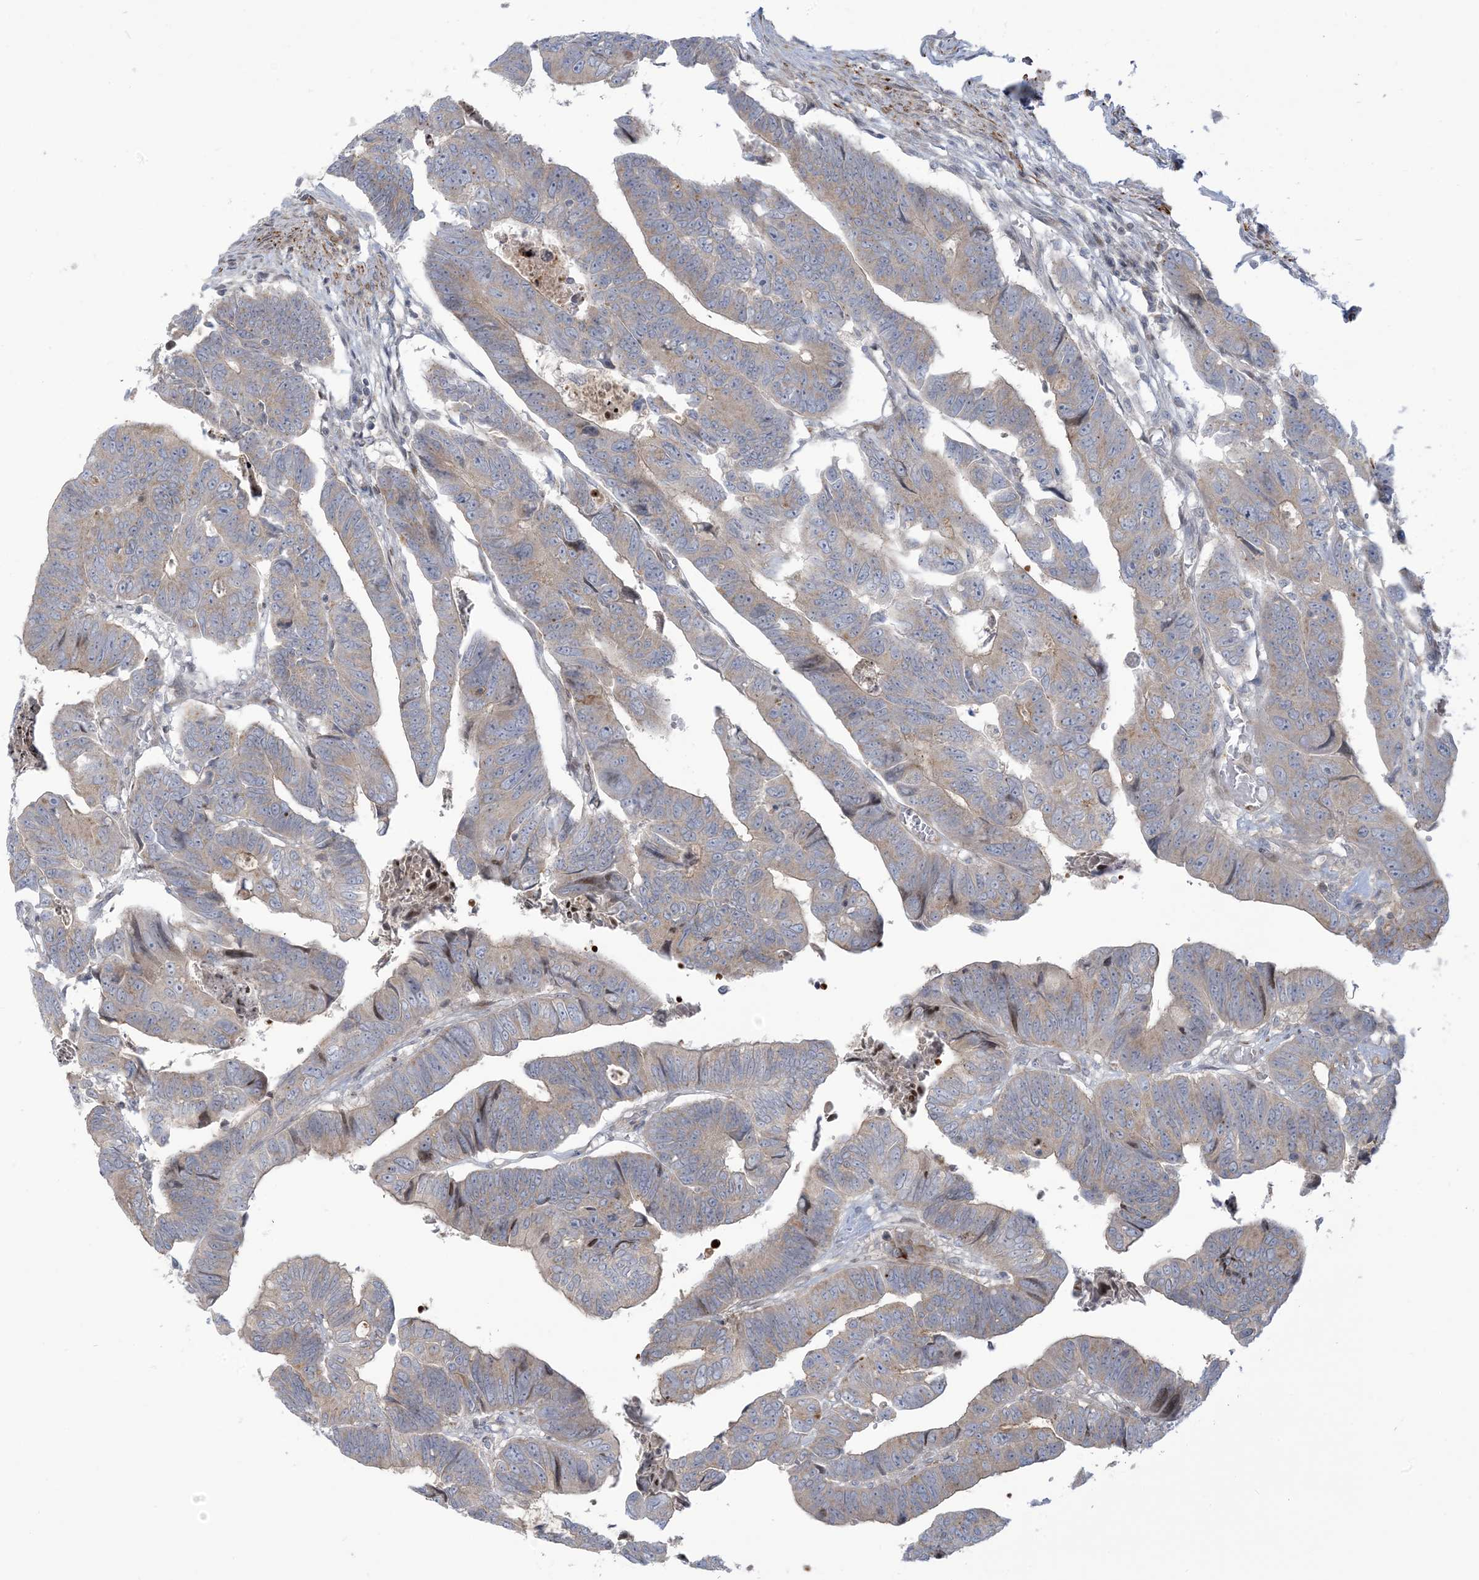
{"staining": {"intensity": "negative", "quantity": "none", "location": "none"}, "tissue": "colorectal cancer", "cell_type": "Tumor cells", "image_type": "cancer", "snomed": [{"axis": "morphology", "description": "Adenocarcinoma, NOS"}, {"axis": "topography", "description": "Rectum"}], "caption": "High power microscopy histopathology image of an immunohistochemistry image of colorectal cancer, revealing no significant positivity in tumor cells.", "gene": "AFTPH", "patient": {"sex": "female", "age": 65}}